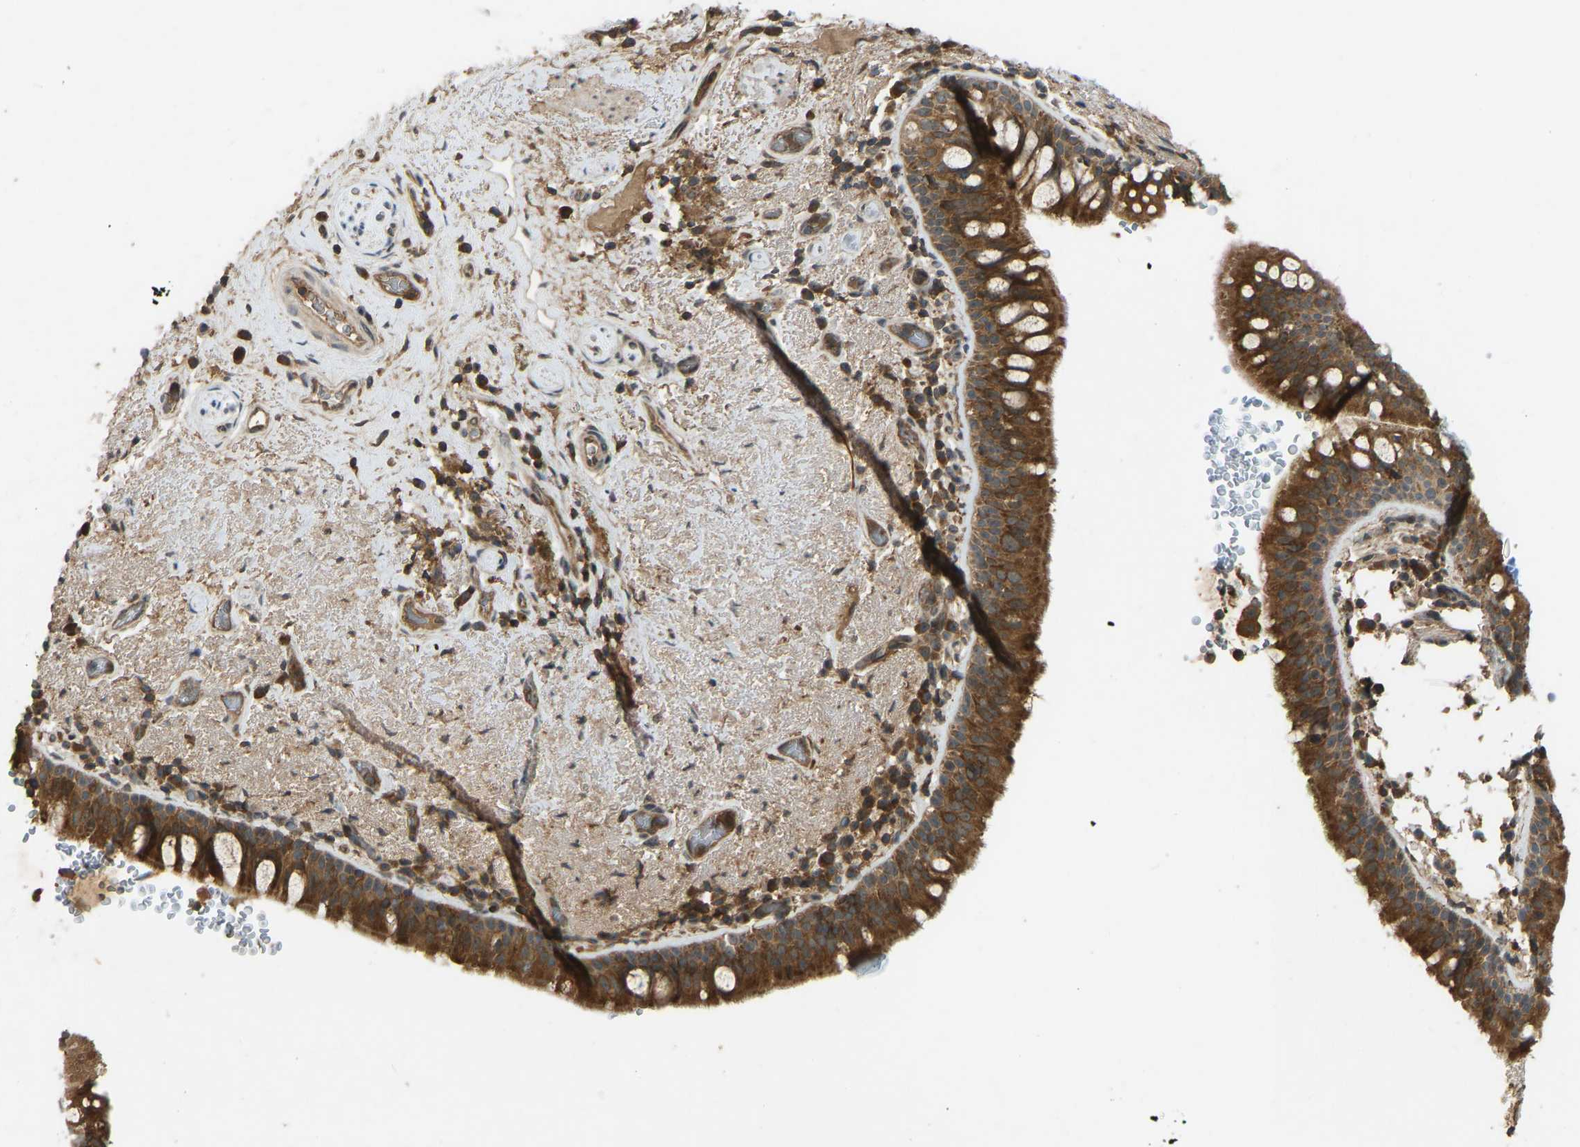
{"staining": {"intensity": "strong", "quantity": ">75%", "location": "cytoplasmic/membranous"}, "tissue": "bronchus", "cell_type": "Respiratory epithelial cells", "image_type": "normal", "snomed": [{"axis": "morphology", "description": "Normal tissue, NOS"}, {"axis": "morphology", "description": "Inflammation, NOS"}, {"axis": "topography", "description": "Cartilage tissue"}, {"axis": "topography", "description": "Bronchus"}], "caption": "Immunohistochemical staining of benign bronchus reveals >75% levels of strong cytoplasmic/membranous protein expression in approximately >75% of respiratory epithelial cells.", "gene": "ZNF71", "patient": {"sex": "male", "age": 77}}